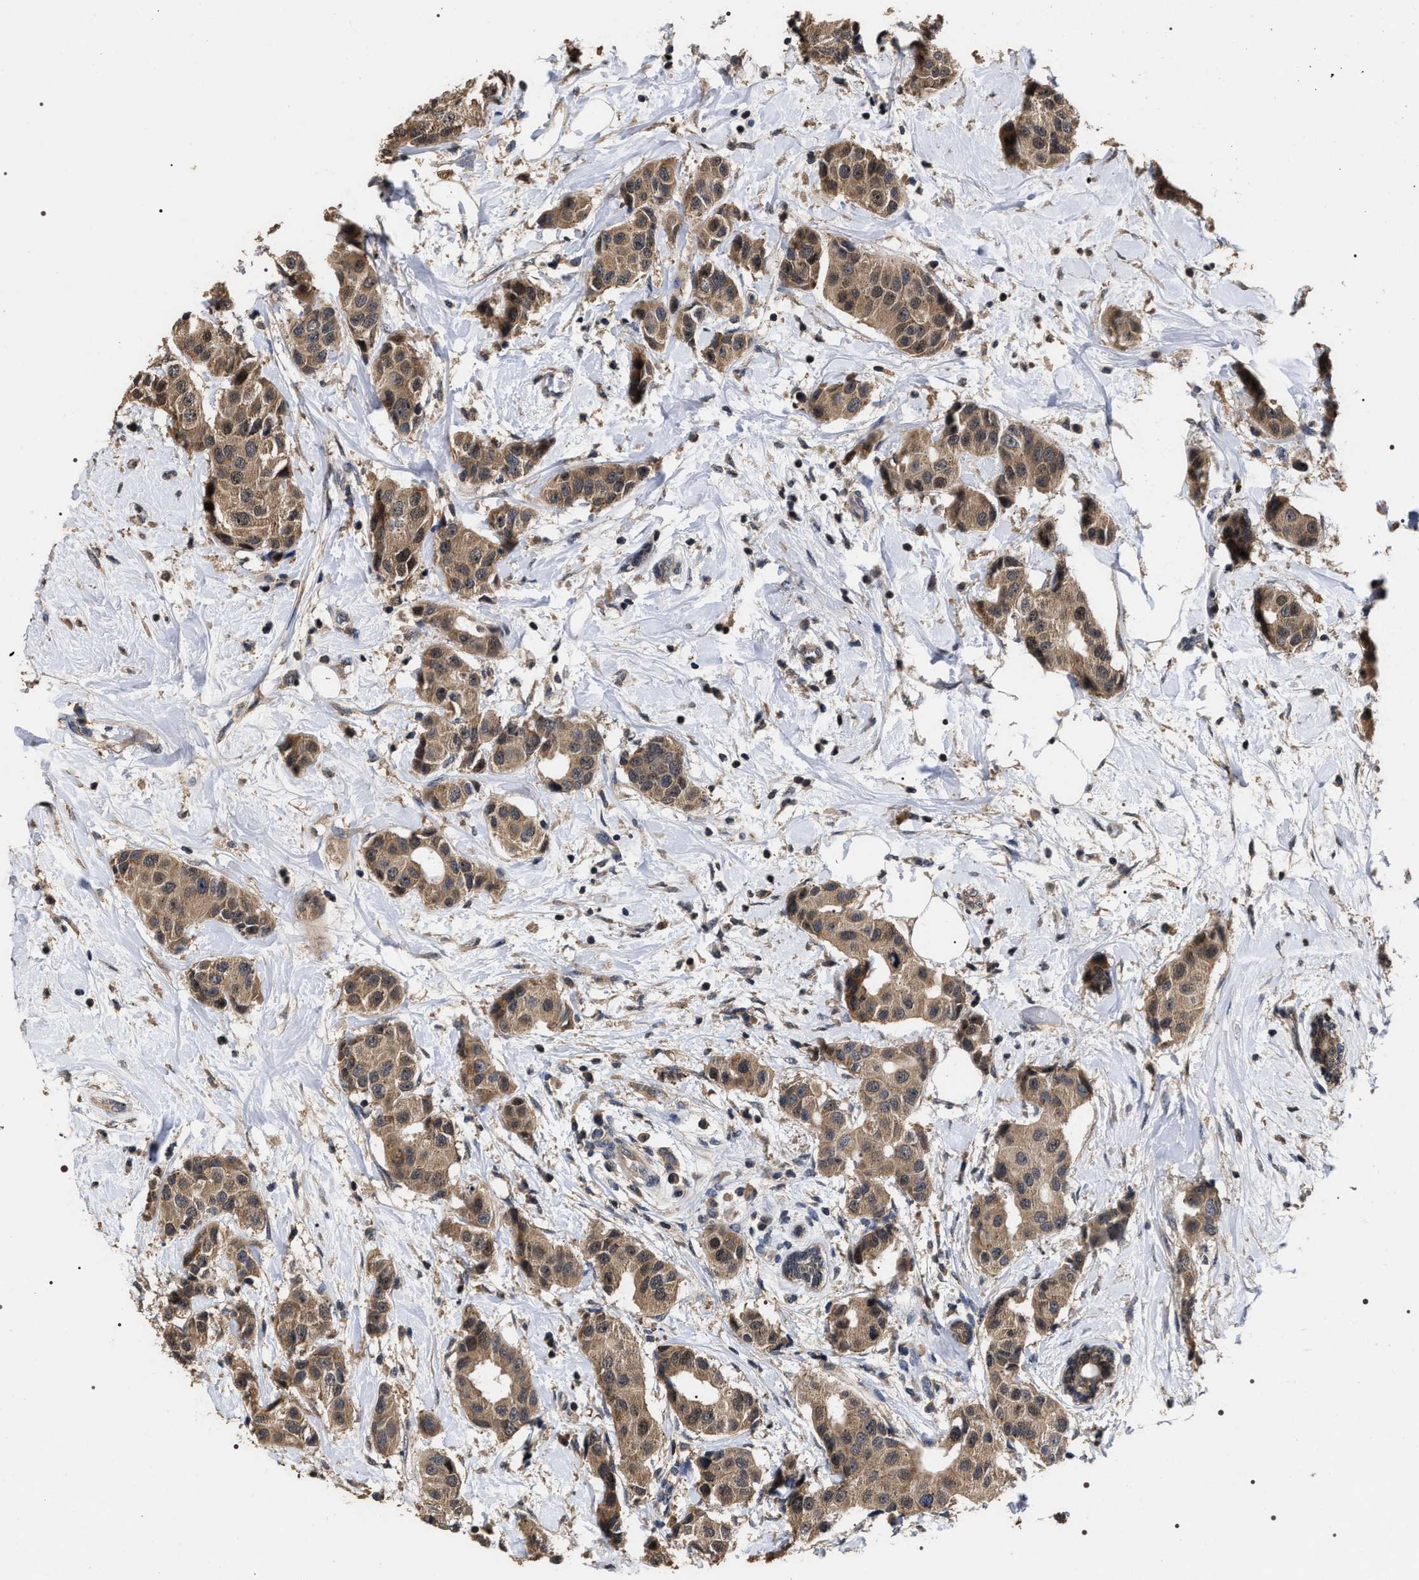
{"staining": {"intensity": "moderate", "quantity": ">75%", "location": "cytoplasmic/membranous"}, "tissue": "breast cancer", "cell_type": "Tumor cells", "image_type": "cancer", "snomed": [{"axis": "morphology", "description": "Normal tissue, NOS"}, {"axis": "morphology", "description": "Duct carcinoma"}, {"axis": "topography", "description": "Breast"}], "caption": "This is an image of immunohistochemistry staining of breast cancer (invasive ductal carcinoma), which shows moderate positivity in the cytoplasmic/membranous of tumor cells.", "gene": "UPF3A", "patient": {"sex": "female", "age": 39}}